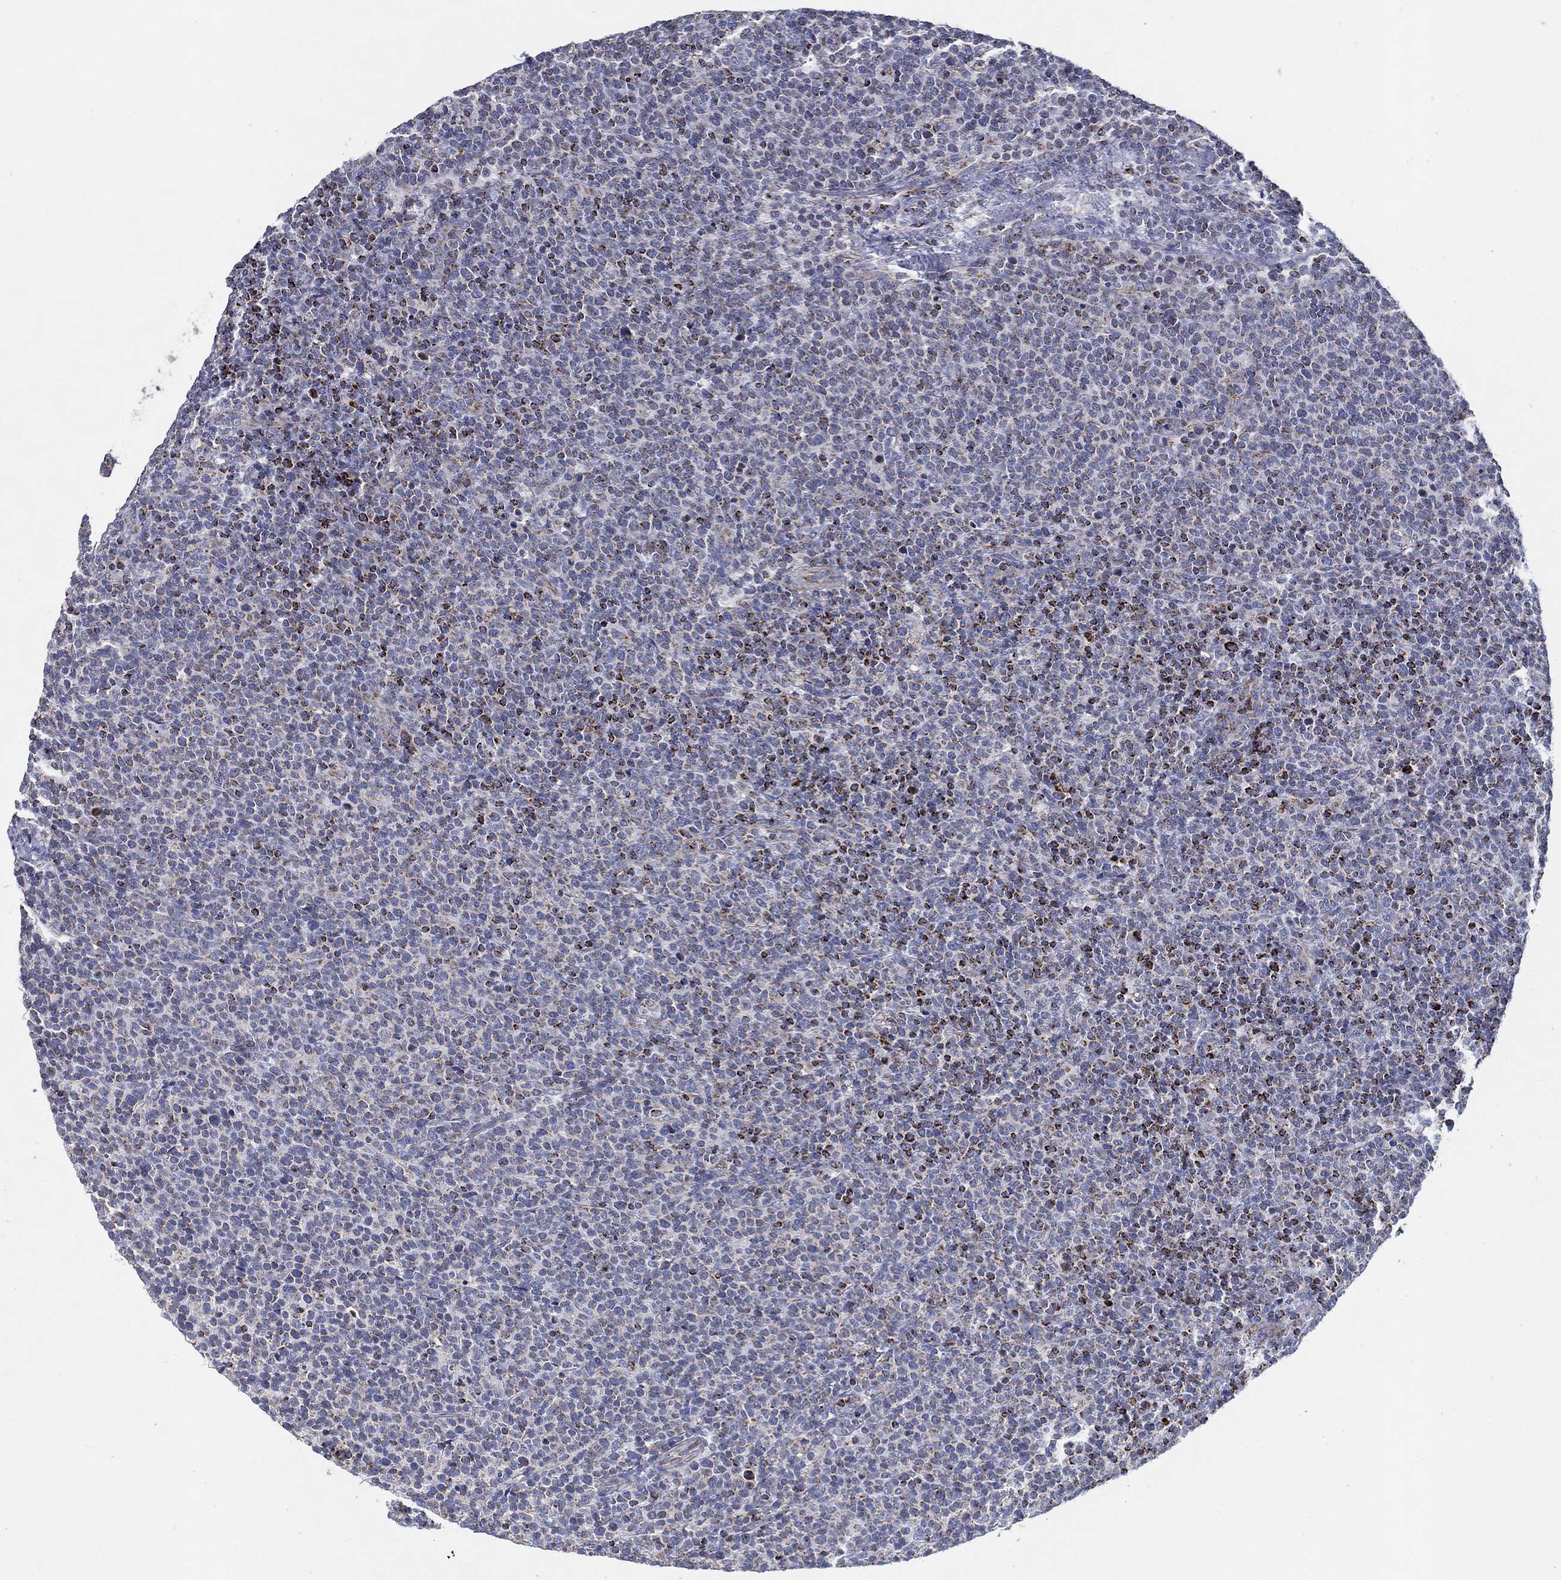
{"staining": {"intensity": "strong", "quantity": "<25%", "location": "cytoplasmic/membranous"}, "tissue": "lymphoma", "cell_type": "Tumor cells", "image_type": "cancer", "snomed": [{"axis": "morphology", "description": "Malignant lymphoma, non-Hodgkin's type, High grade"}, {"axis": "topography", "description": "Lymph node"}], "caption": "Immunohistochemical staining of lymphoma demonstrates medium levels of strong cytoplasmic/membranous protein positivity in about <25% of tumor cells. (brown staining indicates protein expression, while blue staining denotes nuclei).", "gene": "SFXN1", "patient": {"sex": "male", "age": 61}}